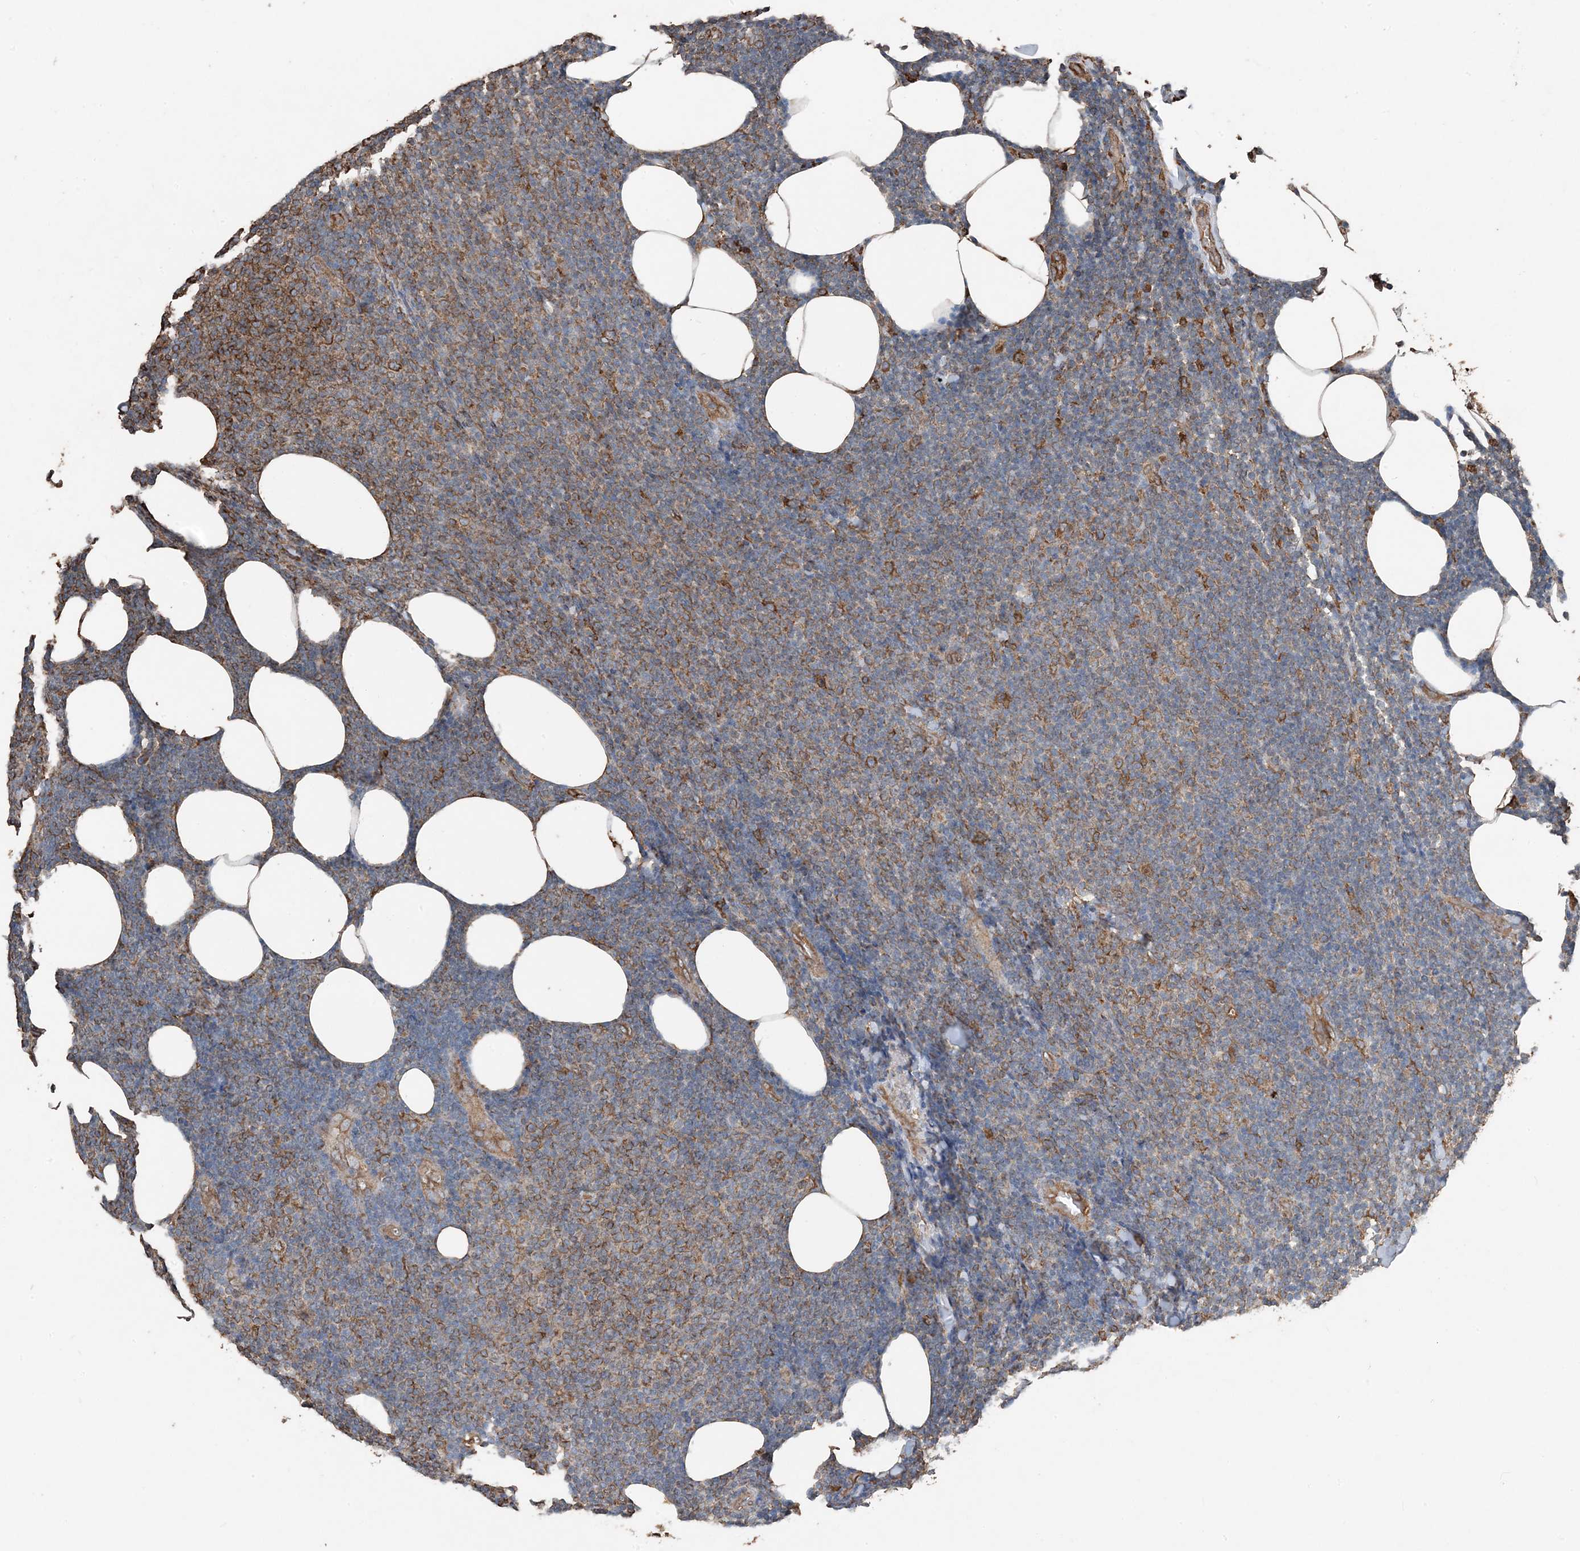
{"staining": {"intensity": "moderate", "quantity": ">75%", "location": "cytoplasmic/membranous"}, "tissue": "lymphoma", "cell_type": "Tumor cells", "image_type": "cancer", "snomed": [{"axis": "morphology", "description": "Malignant lymphoma, non-Hodgkin's type, Low grade"}, {"axis": "topography", "description": "Lymph node"}], "caption": "Immunohistochemistry (IHC) image of neoplastic tissue: human lymphoma stained using immunohistochemistry reveals medium levels of moderate protein expression localized specifically in the cytoplasmic/membranous of tumor cells, appearing as a cytoplasmic/membranous brown color.", "gene": "PDIA6", "patient": {"sex": "male", "age": 66}}